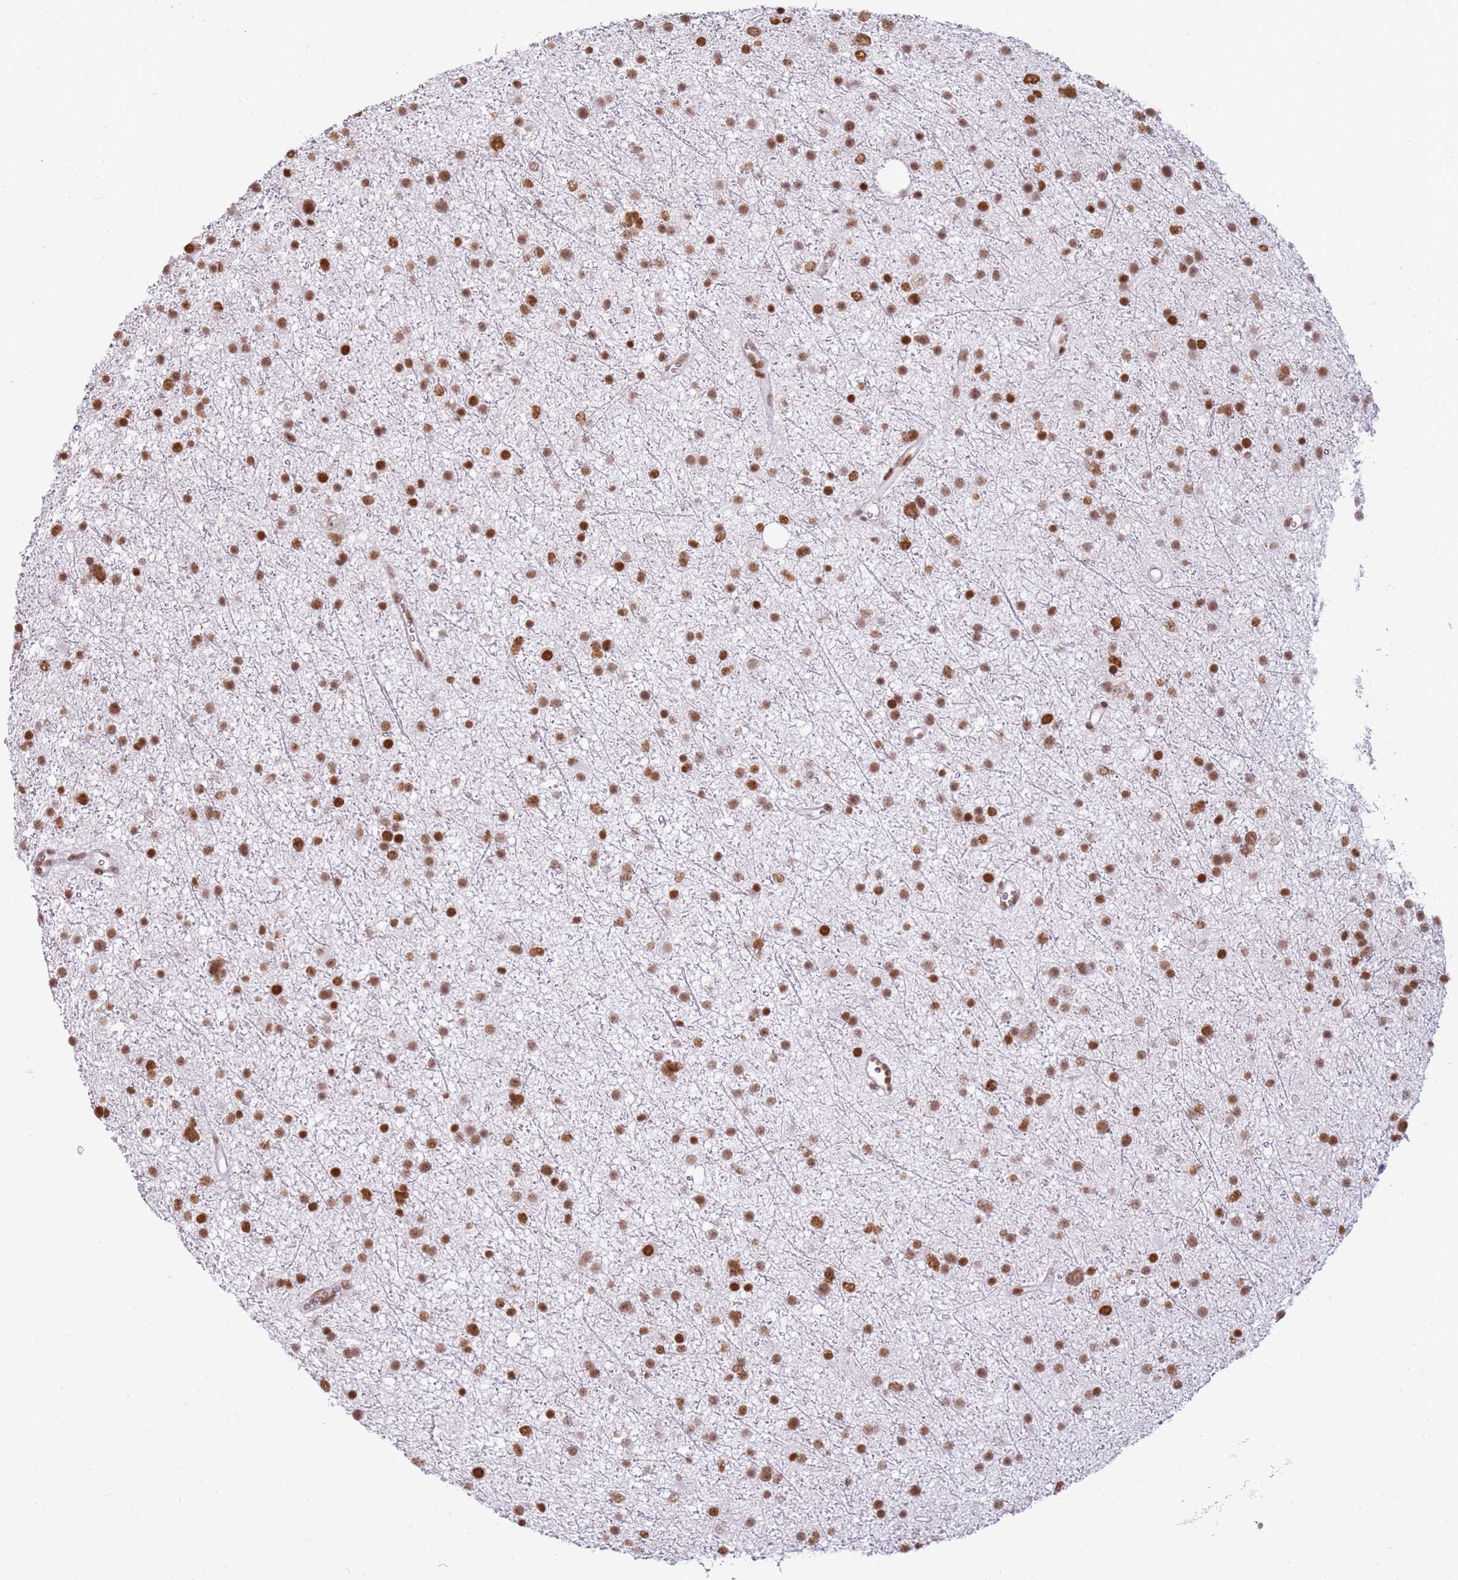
{"staining": {"intensity": "strong", "quantity": ">75%", "location": "nuclear"}, "tissue": "glioma", "cell_type": "Tumor cells", "image_type": "cancer", "snomed": [{"axis": "morphology", "description": "Glioma, malignant, Low grade"}, {"axis": "topography", "description": "Cerebral cortex"}], "caption": "Immunohistochemical staining of malignant glioma (low-grade) exhibits strong nuclear protein positivity in approximately >75% of tumor cells.", "gene": "PHC2", "patient": {"sex": "female", "age": 39}}